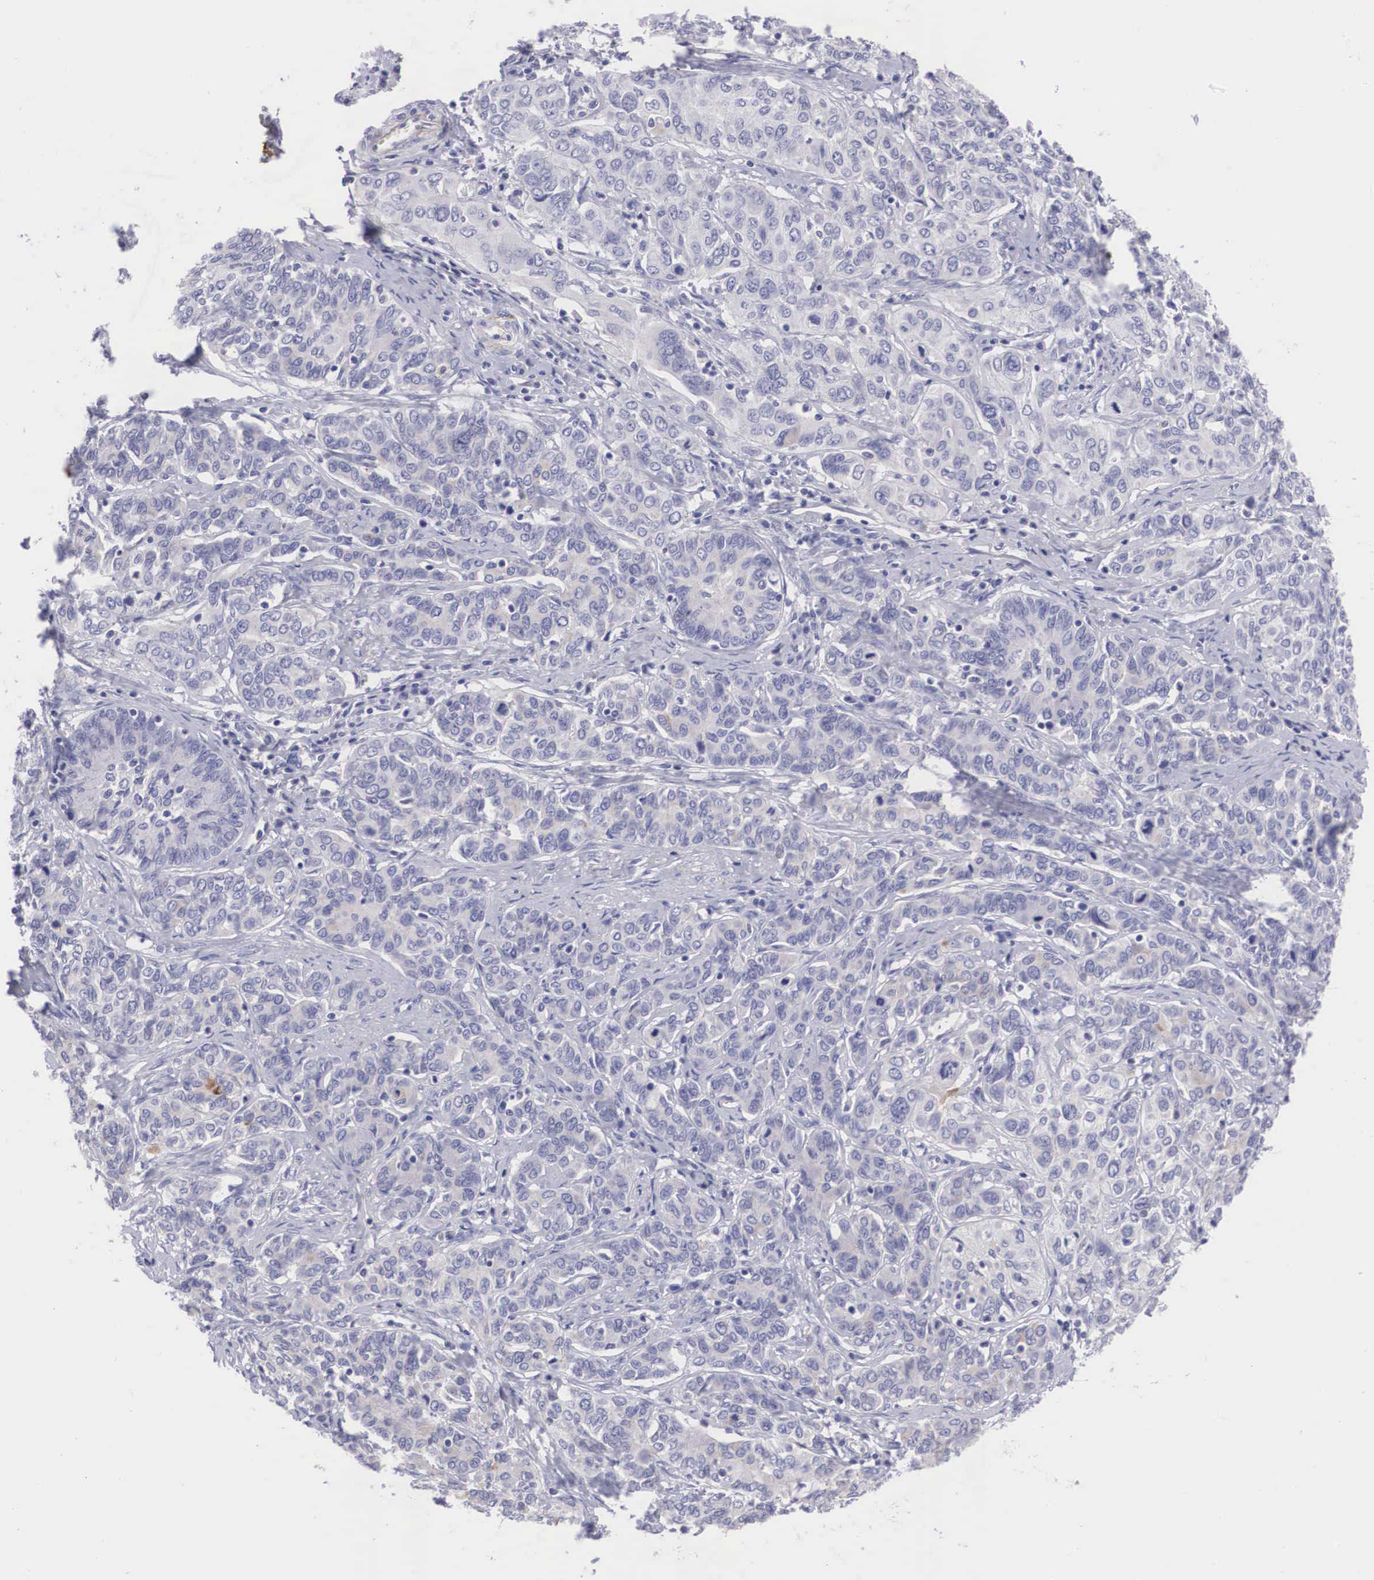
{"staining": {"intensity": "negative", "quantity": "none", "location": "none"}, "tissue": "cervical cancer", "cell_type": "Tumor cells", "image_type": "cancer", "snomed": [{"axis": "morphology", "description": "Squamous cell carcinoma, NOS"}, {"axis": "topography", "description": "Cervix"}], "caption": "Immunohistochemical staining of squamous cell carcinoma (cervical) demonstrates no significant expression in tumor cells.", "gene": "CLU", "patient": {"sex": "female", "age": 38}}